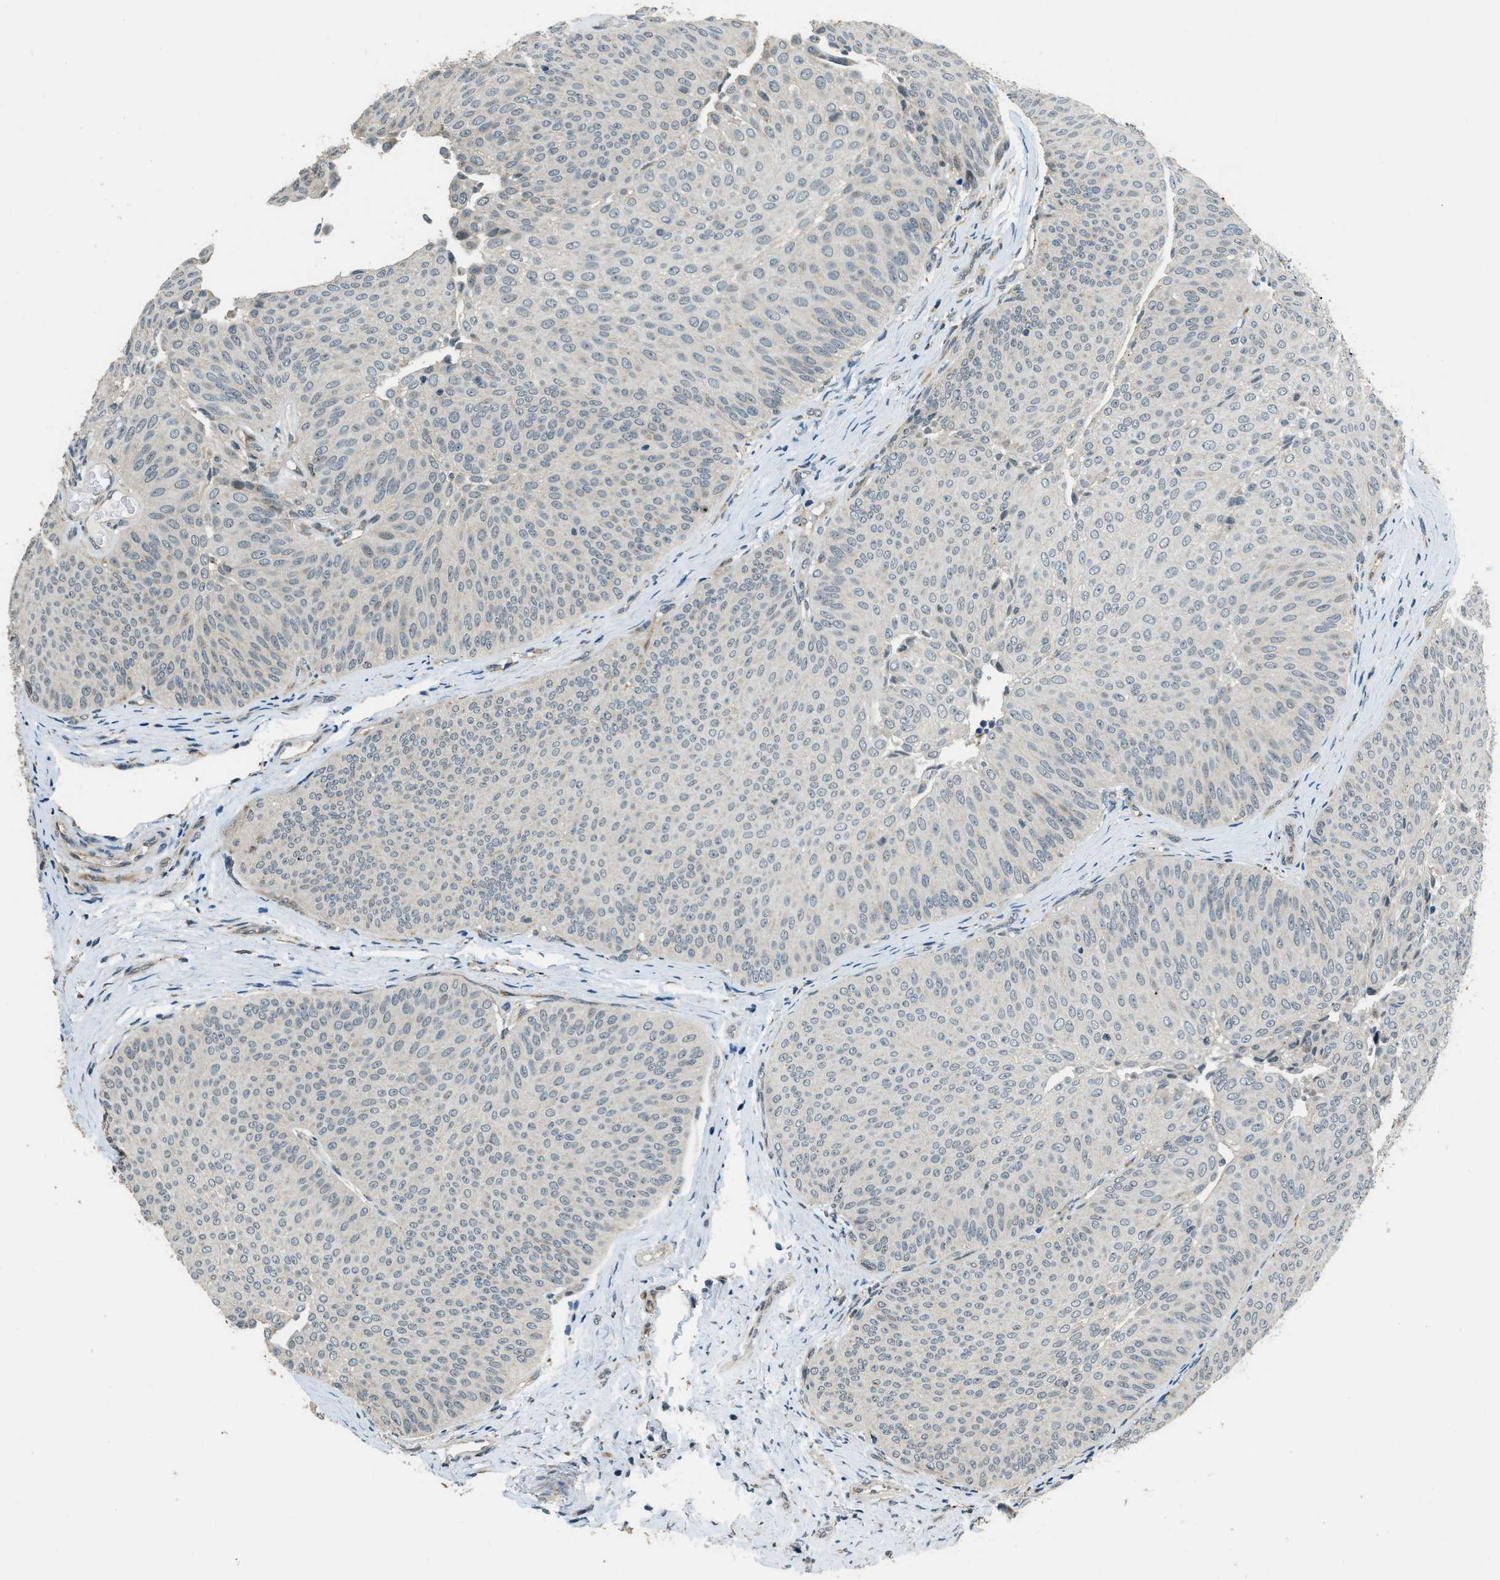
{"staining": {"intensity": "negative", "quantity": "none", "location": "none"}, "tissue": "urothelial cancer", "cell_type": "Tumor cells", "image_type": "cancer", "snomed": [{"axis": "morphology", "description": "Urothelial carcinoma, Low grade"}, {"axis": "topography", "description": "Urinary bladder"}], "caption": "Photomicrograph shows no protein staining in tumor cells of urothelial cancer tissue. The staining is performed using DAB brown chromogen with nuclei counter-stained in using hematoxylin.", "gene": "HERC2", "patient": {"sex": "female", "age": 60}}